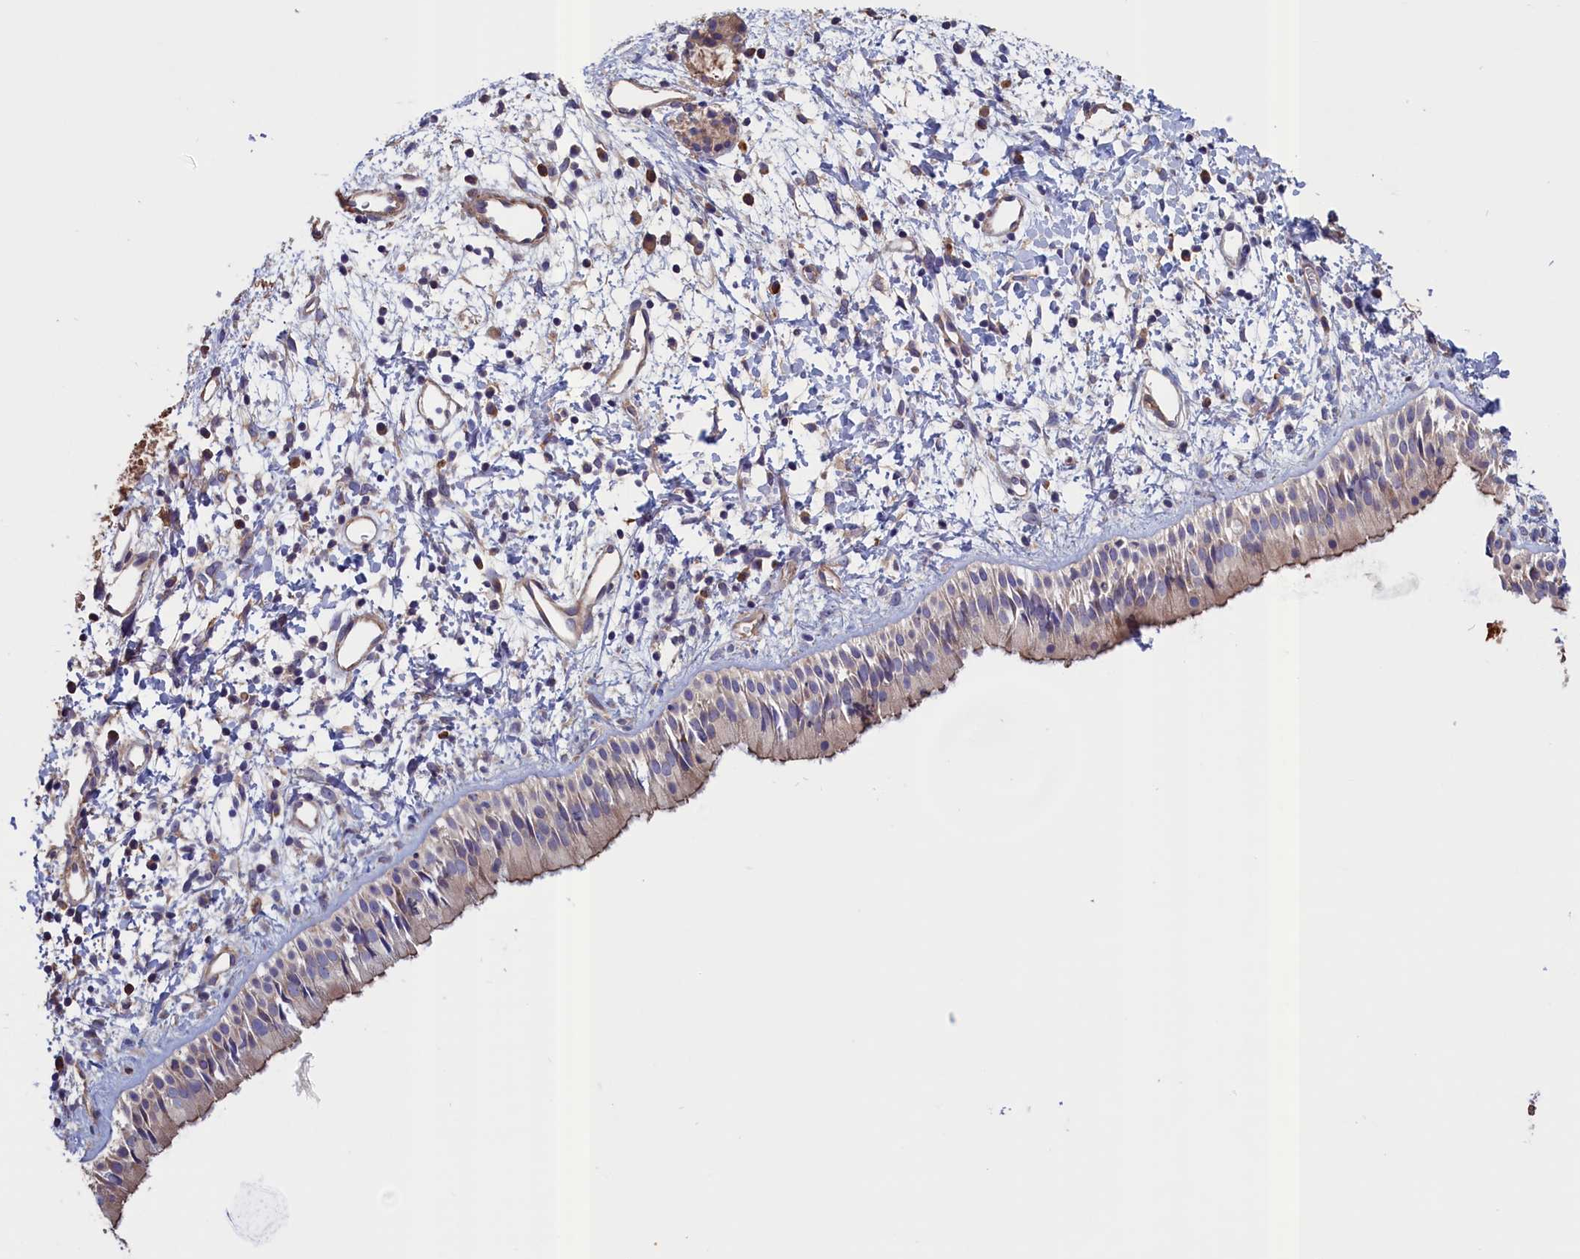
{"staining": {"intensity": "moderate", "quantity": "25%-75%", "location": "cytoplasmic/membranous"}, "tissue": "nasopharynx", "cell_type": "Respiratory epithelial cells", "image_type": "normal", "snomed": [{"axis": "morphology", "description": "Normal tissue, NOS"}, {"axis": "topography", "description": "Nasopharynx"}], "caption": "A photomicrograph of nasopharynx stained for a protein shows moderate cytoplasmic/membranous brown staining in respiratory epithelial cells.", "gene": "ANKRD2", "patient": {"sex": "male", "age": 22}}